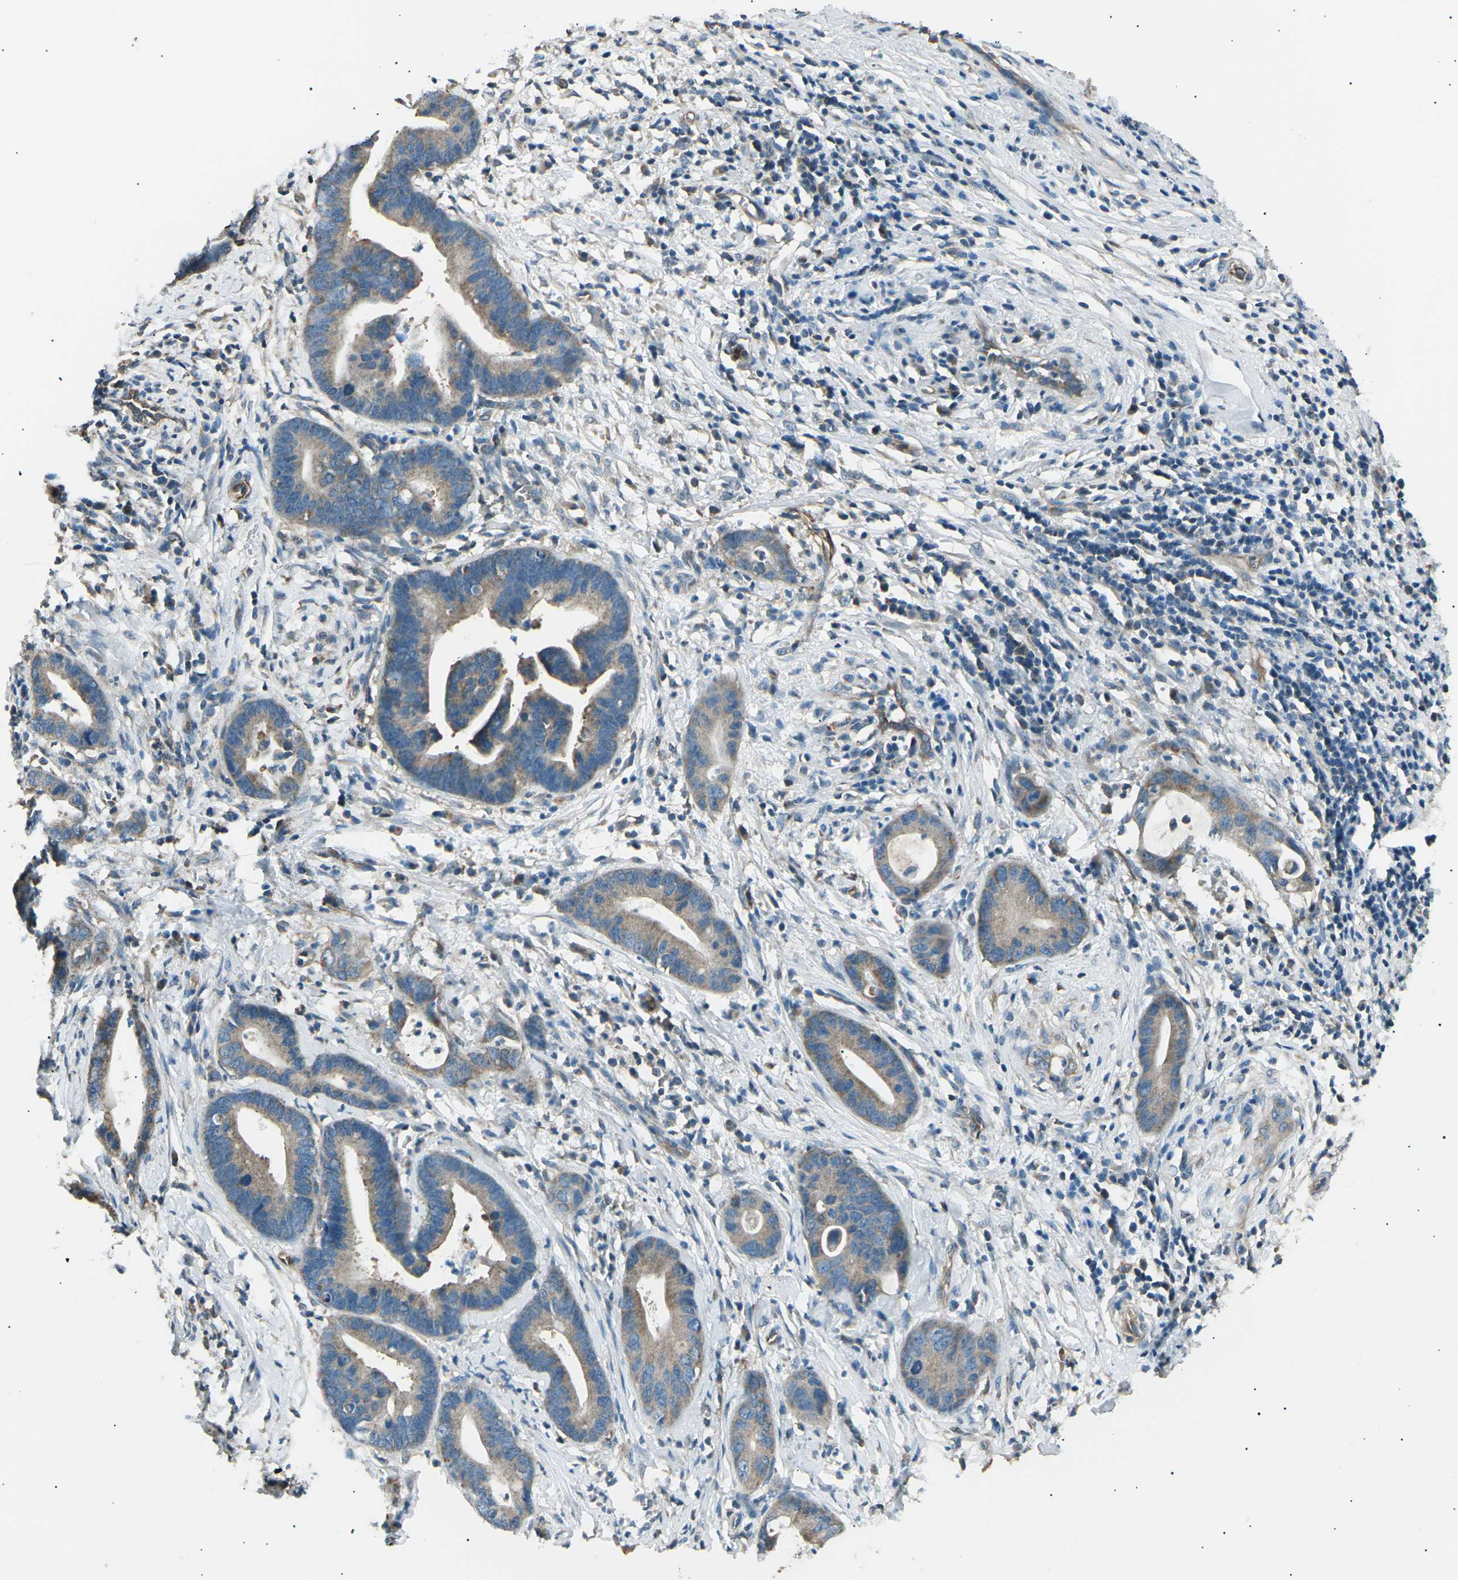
{"staining": {"intensity": "weak", "quantity": "25%-75%", "location": "cytoplasmic/membranous"}, "tissue": "cervical cancer", "cell_type": "Tumor cells", "image_type": "cancer", "snomed": [{"axis": "morphology", "description": "Adenocarcinoma, NOS"}, {"axis": "topography", "description": "Cervix"}], "caption": "Cervical adenocarcinoma stained with a brown dye reveals weak cytoplasmic/membranous positive staining in approximately 25%-75% of tumor cells.", "gene": "SLK", "patient": {"sex": "female", "age": 44}}